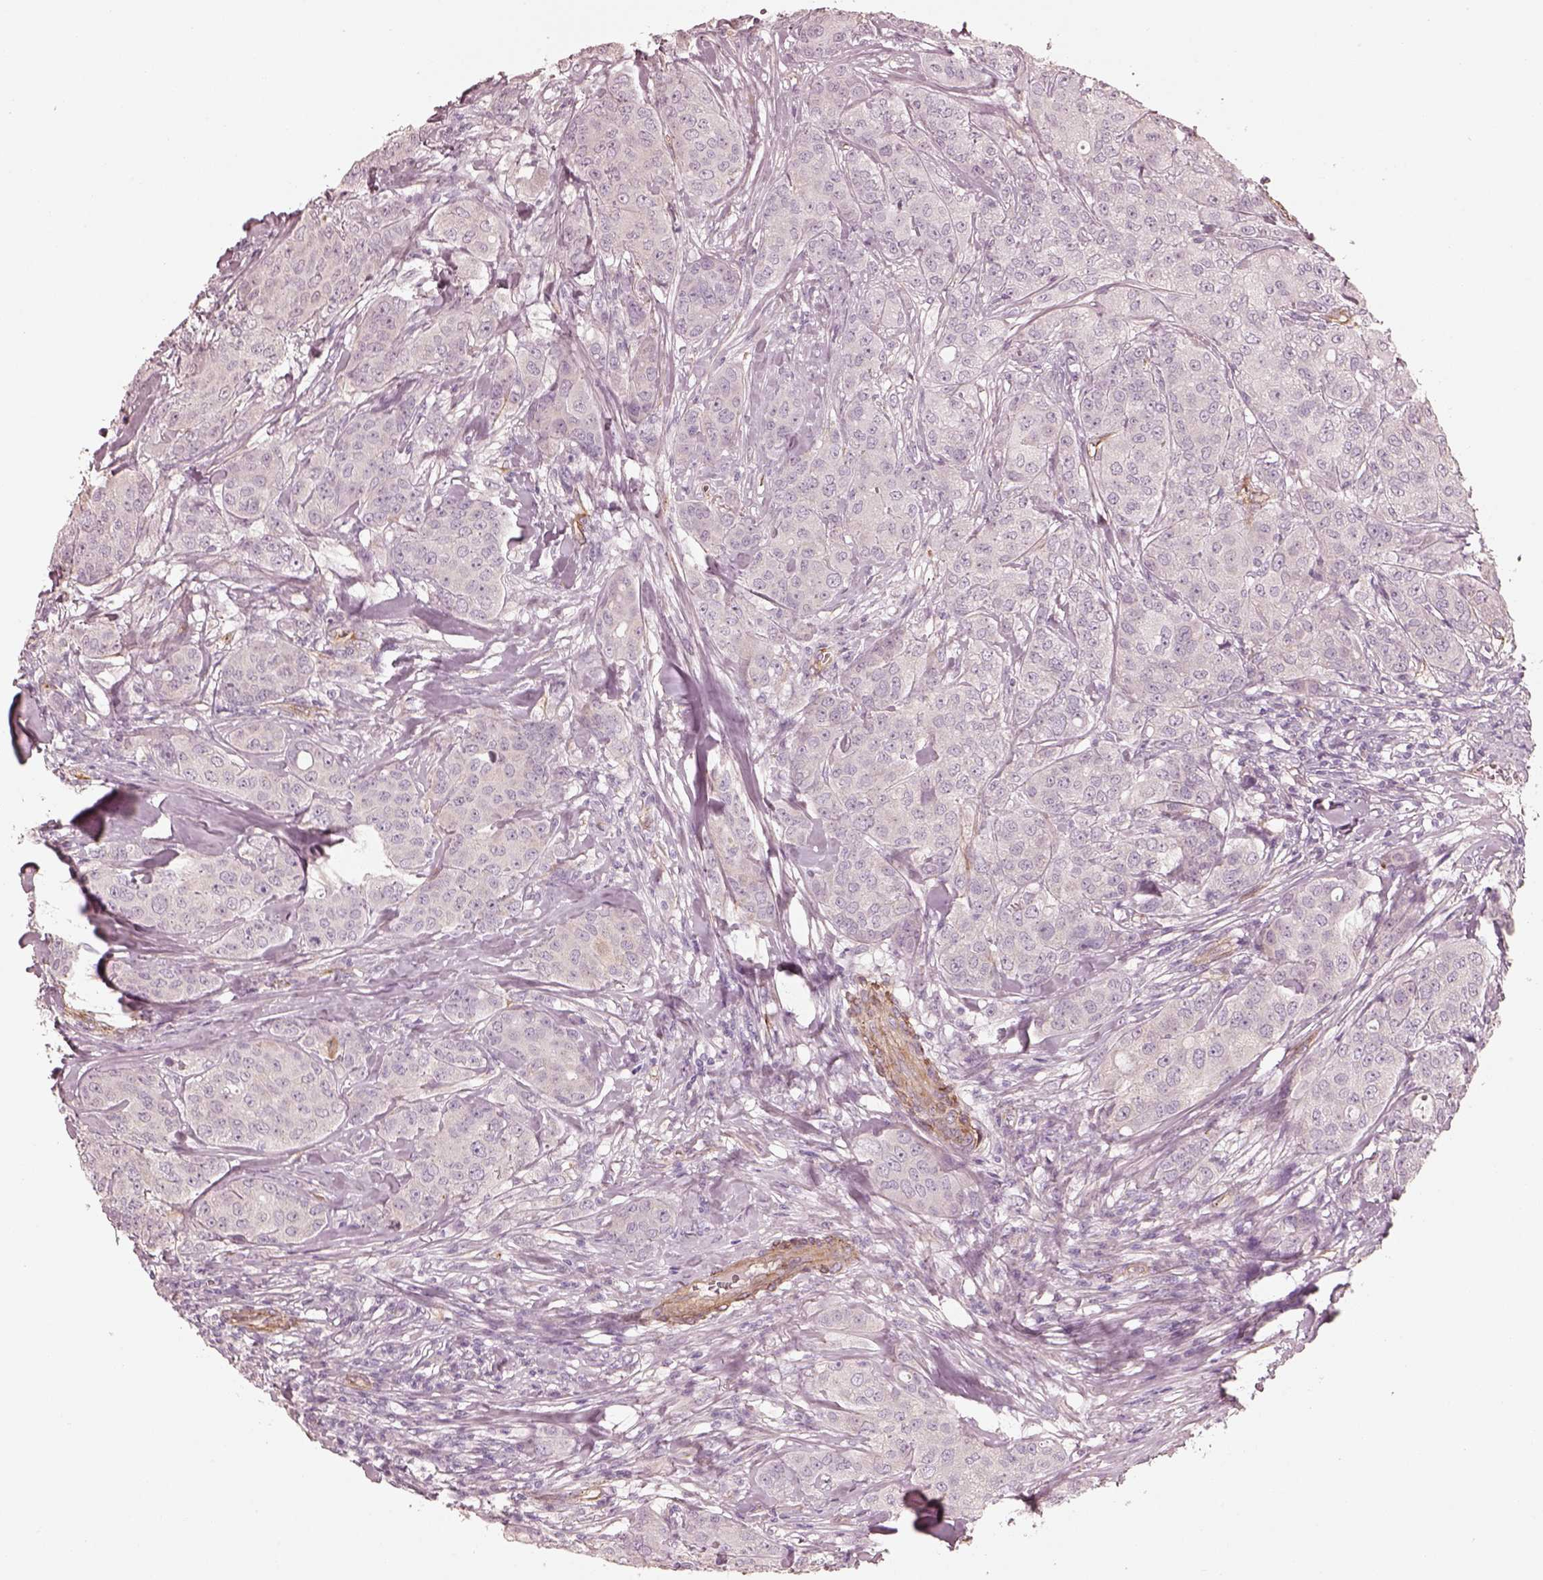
{"staining": {"intensity": "negative", "quantity": "none", "location": "none"}, "tissue": "breast cancer", "cell_type": "Tumor cells", "image_type": "cancer", "snomed": [{"axis": "morphology", "description": "Duct carcinoma"}, {"axis": "topography", "description": "Breast"}], "caption": "Tumor cells are negative for brown protein staining in breast cancer (intraductal carcinoma). (DAB (3,3'-diaminobenzidine) IHC, high magnification).", "gene": "CRYM", "patient": {"sex": "female", "age": 43}}